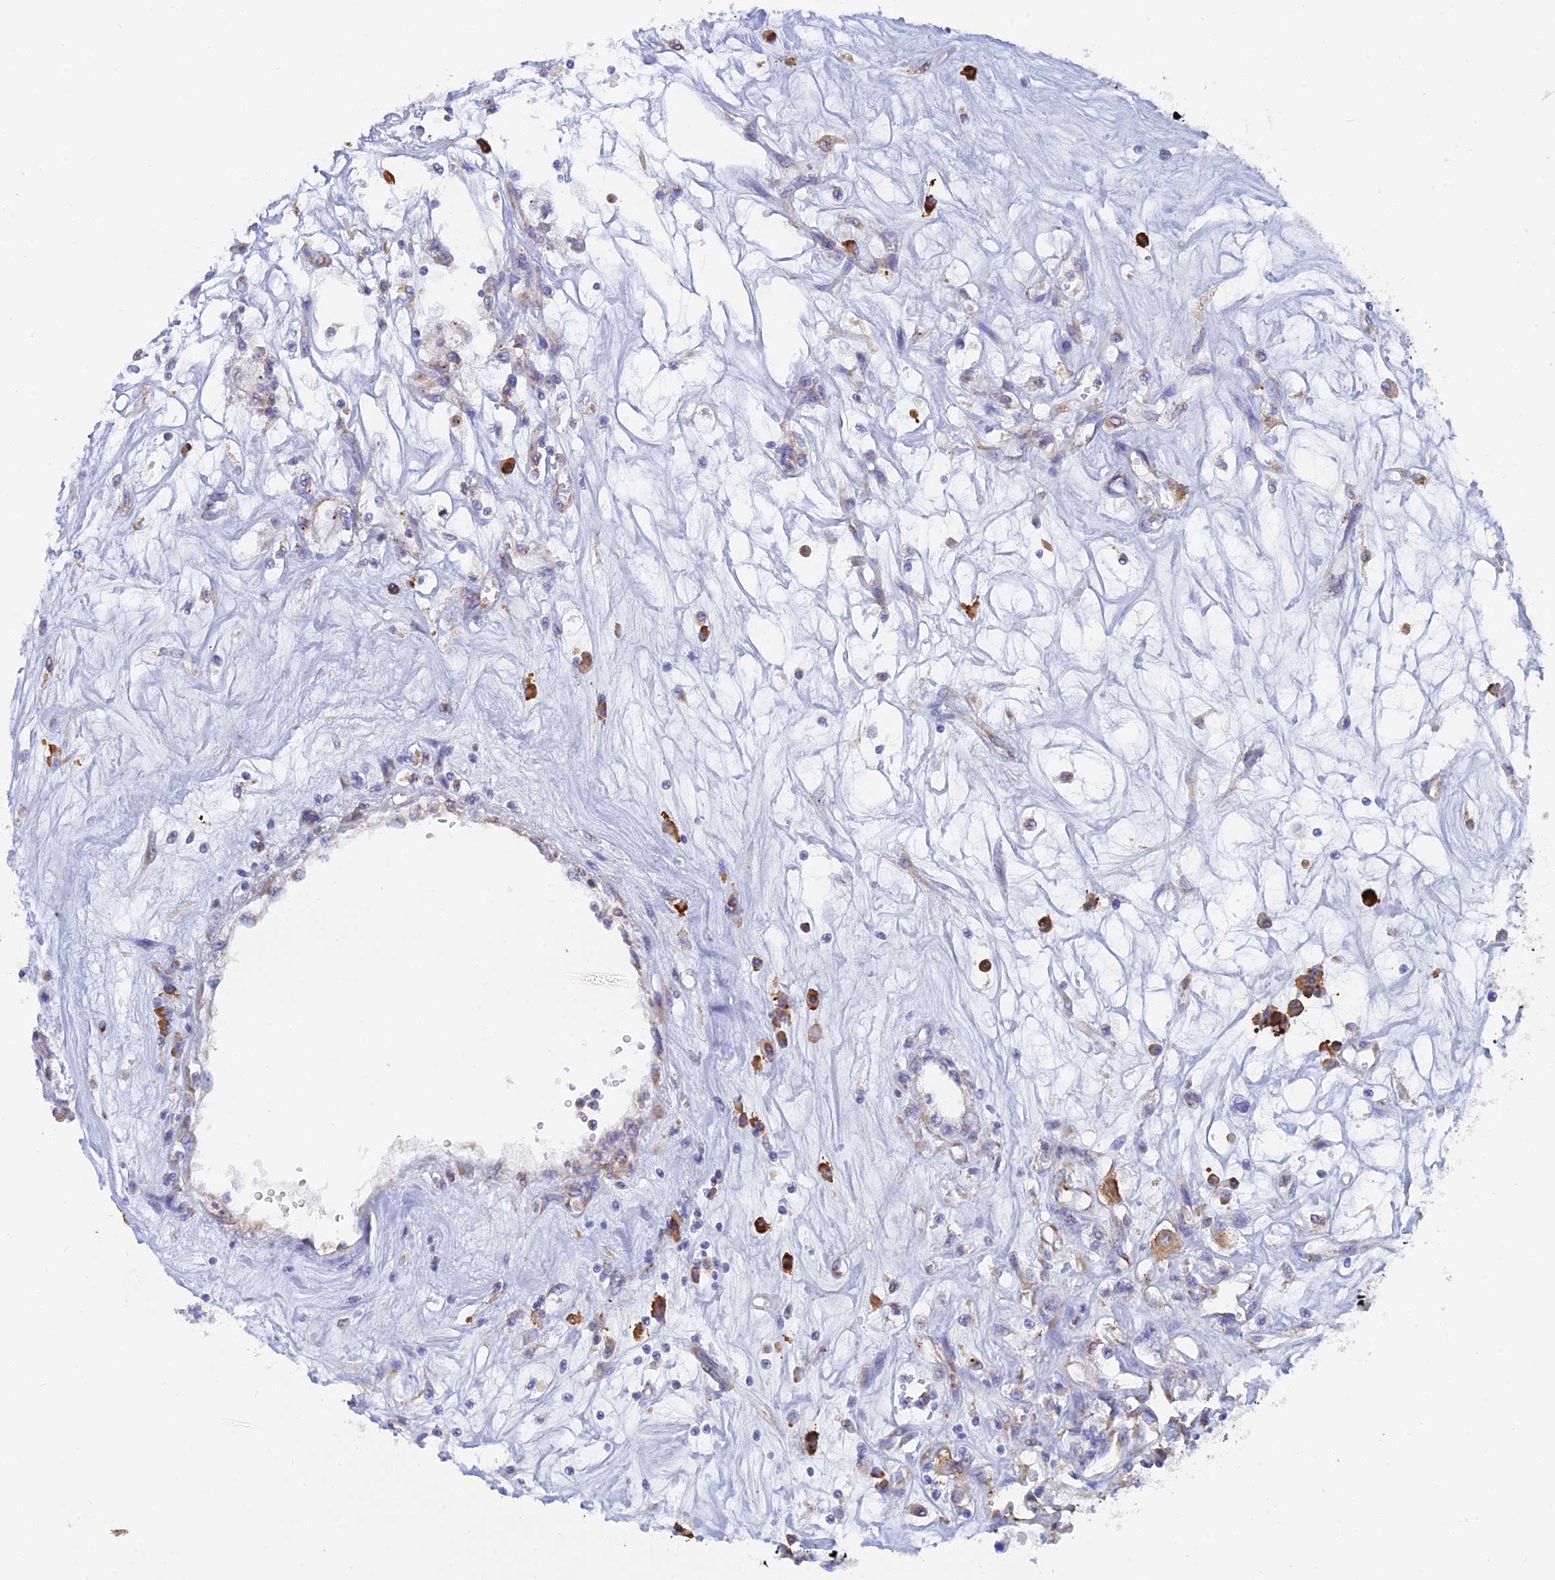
{"staining": {"intensity": "weak", "quantity": "<25%", "location": "cytoplasmic/membranous"}, "tissue": "renal cancer", "cell_type": "Tumor cells", "image_type": "cancer", "snomed": [{"axis": "morphology", "description": "Adenocarcinoma, NOS"}, {"axis": "topography", "description": "Kidney"}], "caption": "This histopathology image is of adenocarcinoma (renal) stained with immunohistochemistry to label a protein in brown with the nuclei are counter-stained blue. There is no positivity in tumor cells.", "gene": "WDR35", "patient": {"sex": "female", "age": 59}}